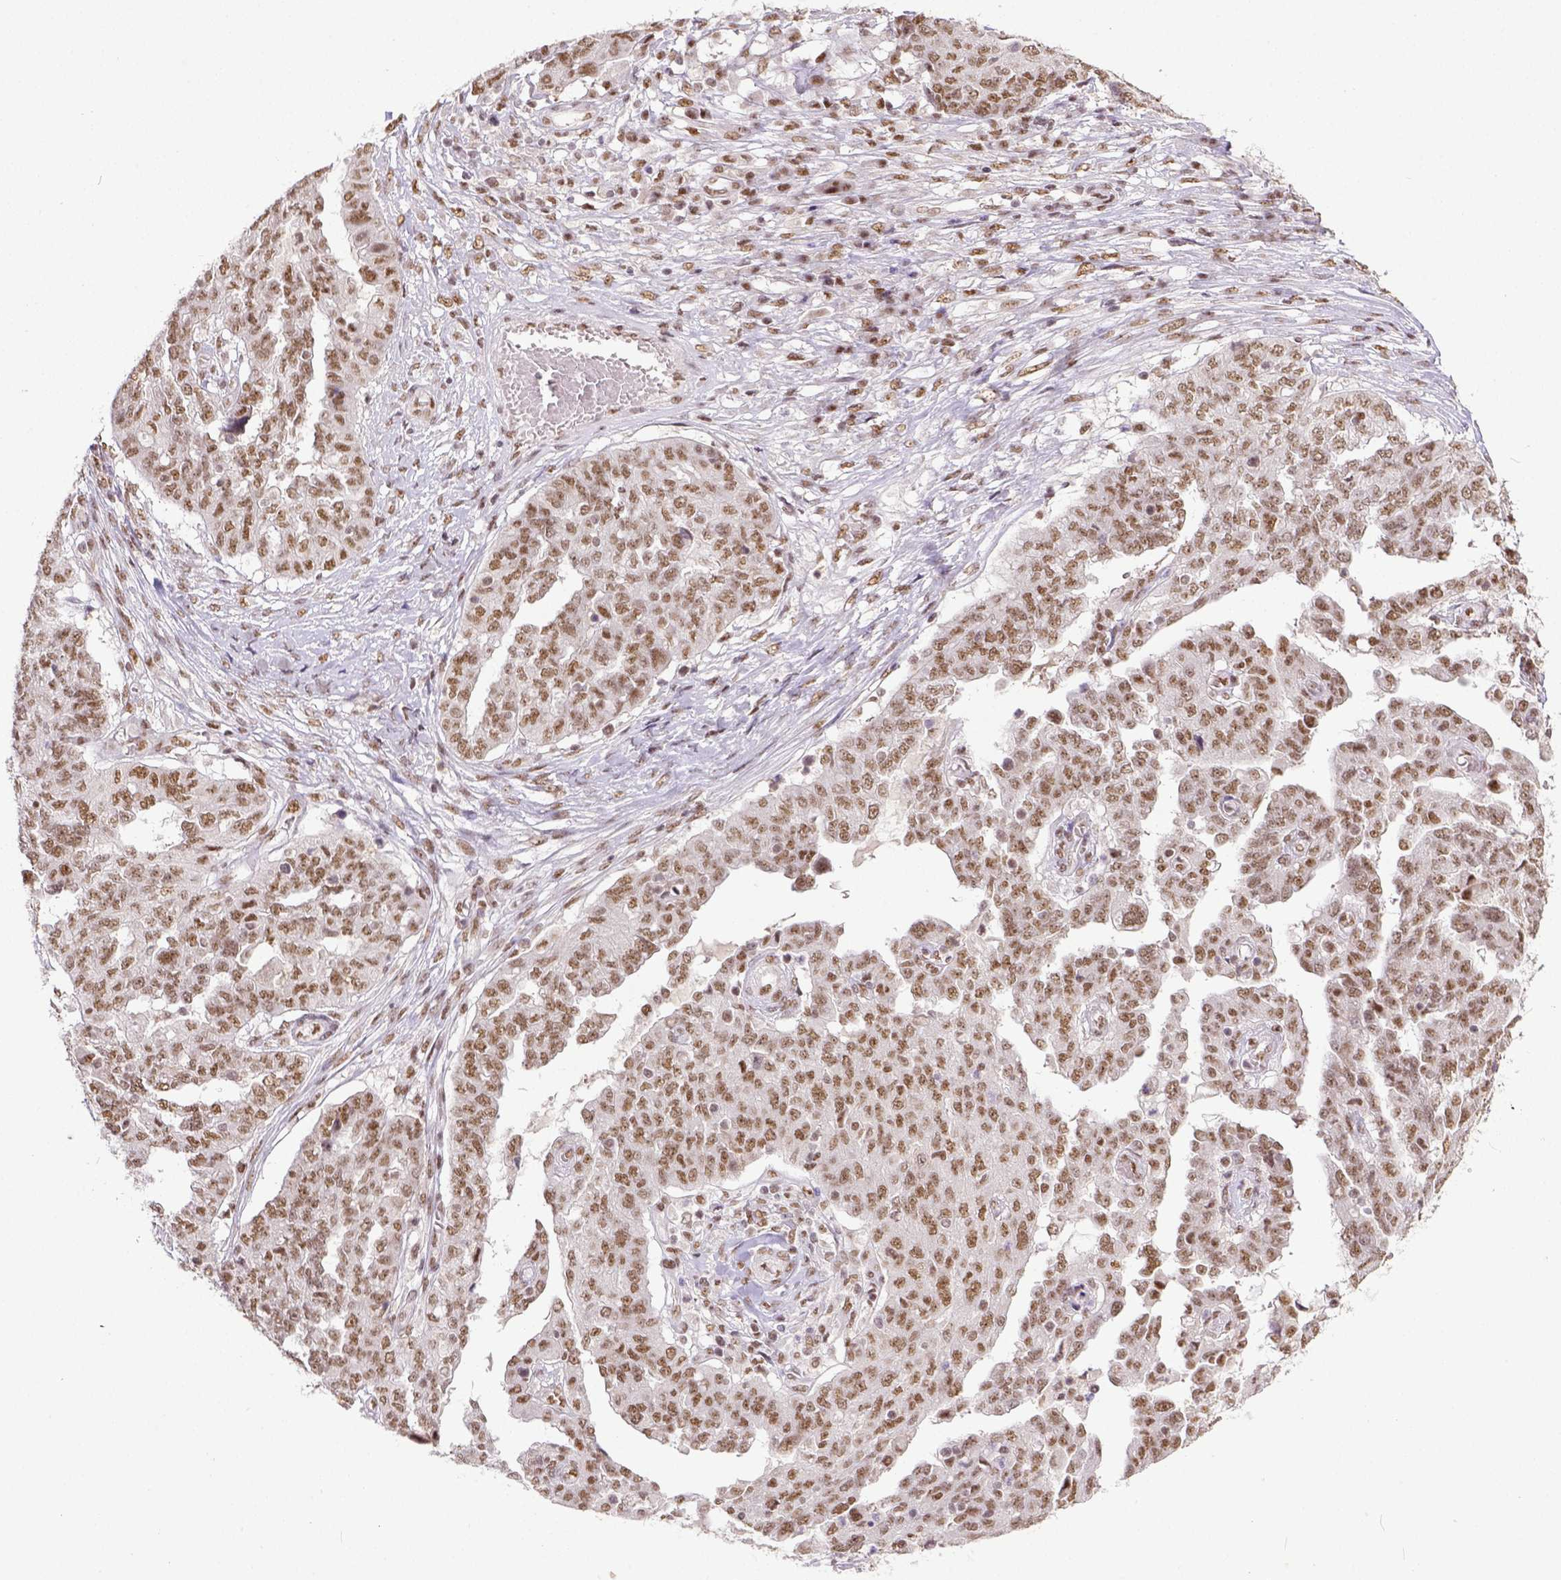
{"staining": {"intensity": "moderate", "quantity": ">75%", "location": "nuclear"}, "tissue": "ovarian cancer", "cell_type": "Tumor cells", "image_type": "cancer", "snomed": [{"axis": "morphology", "description": "Cystadenocarcinoma, serous, NOS"}, {"axis": "topography", "description": "Ovary"}], "caption": "Tumor cells show medium levels of moderate nuclear expression in approximately >75% of cells in ovarian cancer. (DAB IHC with brightfield microscopy, high magnification).", "gene": "ERCC1", "patient": {"sex": "female", "age": 67}}